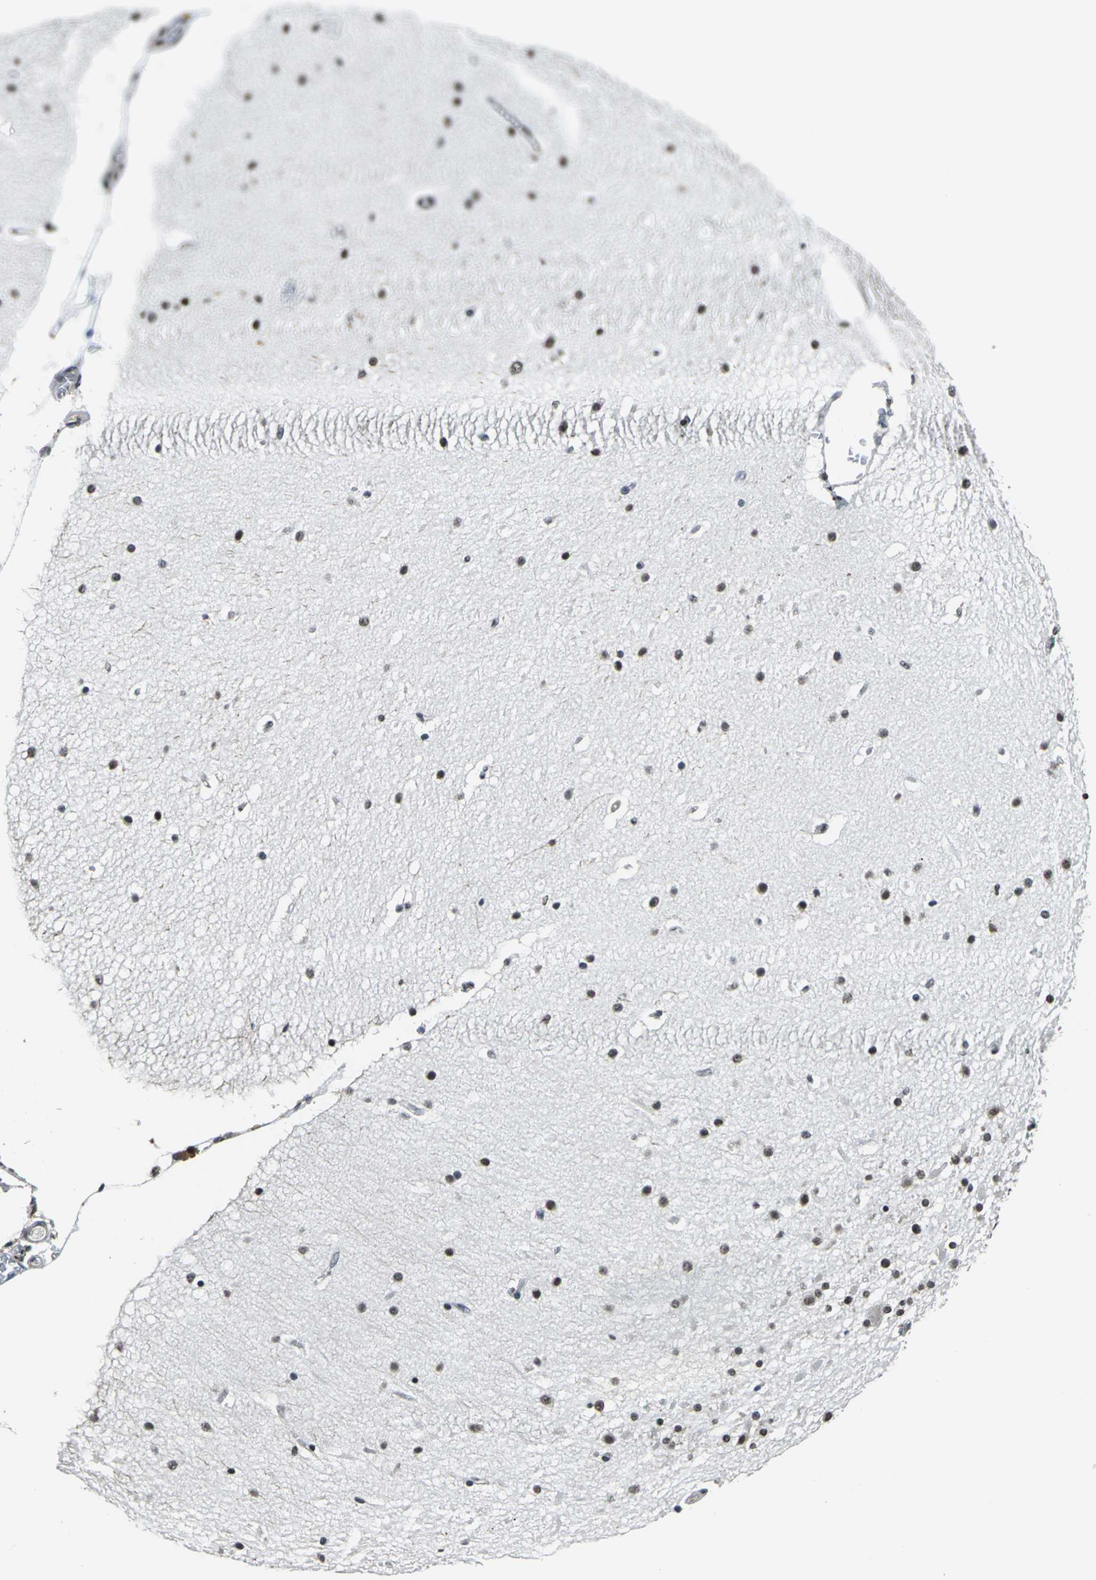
{"staining": {"intensity": "strong", "quantity": ">75%", "location": "nuclear"}, "tissue": "cerebellum", "cell_type": "Cells in granular layer", "image_type": "normal", "snomed": [{"axis": "morphology", "description": "Normal tissue, NOS"}, {"axis": "topography", "description": "Cerebellum"}], "caption": "Immunohistochemical staining of normal cerebellum displays high levels of strong nuclear staining in about >75% of cells in granular layer. Nuclei are stained in blue.", "gene": "RBM14", "patient": {"sex": "female", "age": 54}}